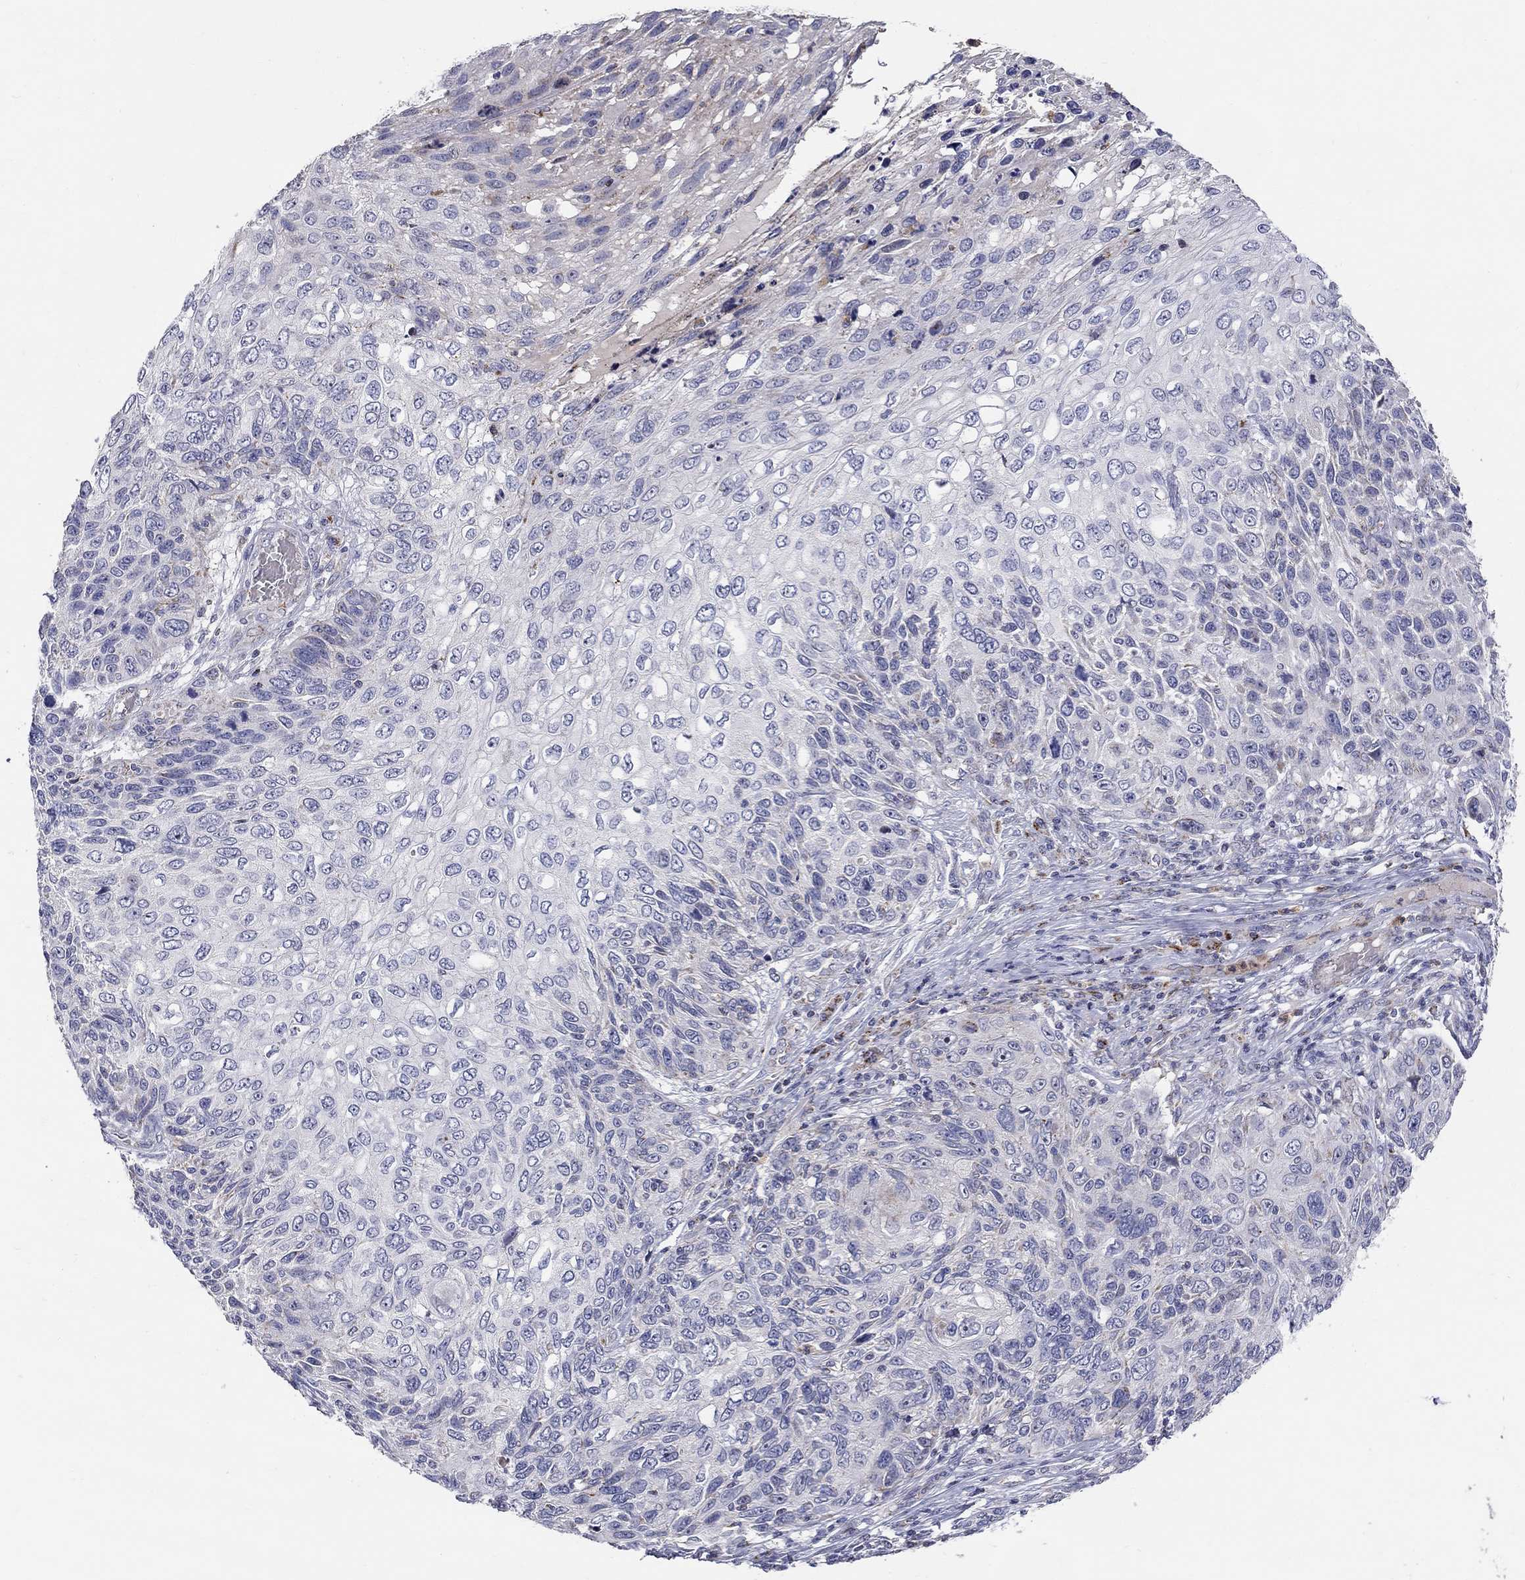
{"staining": {"intensity": "weak", "quantity": "<25%", "location": "cytoplasmic/membranous"}, "tissue": "skin cancer", "cell_type": "Tumor cells", "image_type": "cancer", "snomed": [{"axis": "morphology", "description": "Squamous cell carcinoma, NOS"}, {"axis": "topography", "description": "Skin"}], "caption": "Tumor cells are negative for brown protein staining in skin cancer (squamous cell carcinoma). (Brightfield microscopy of DAB immunohistochemistry at high magnification).", "gene": "HMX2", "patient": {"sex": "male", "age": 92}}